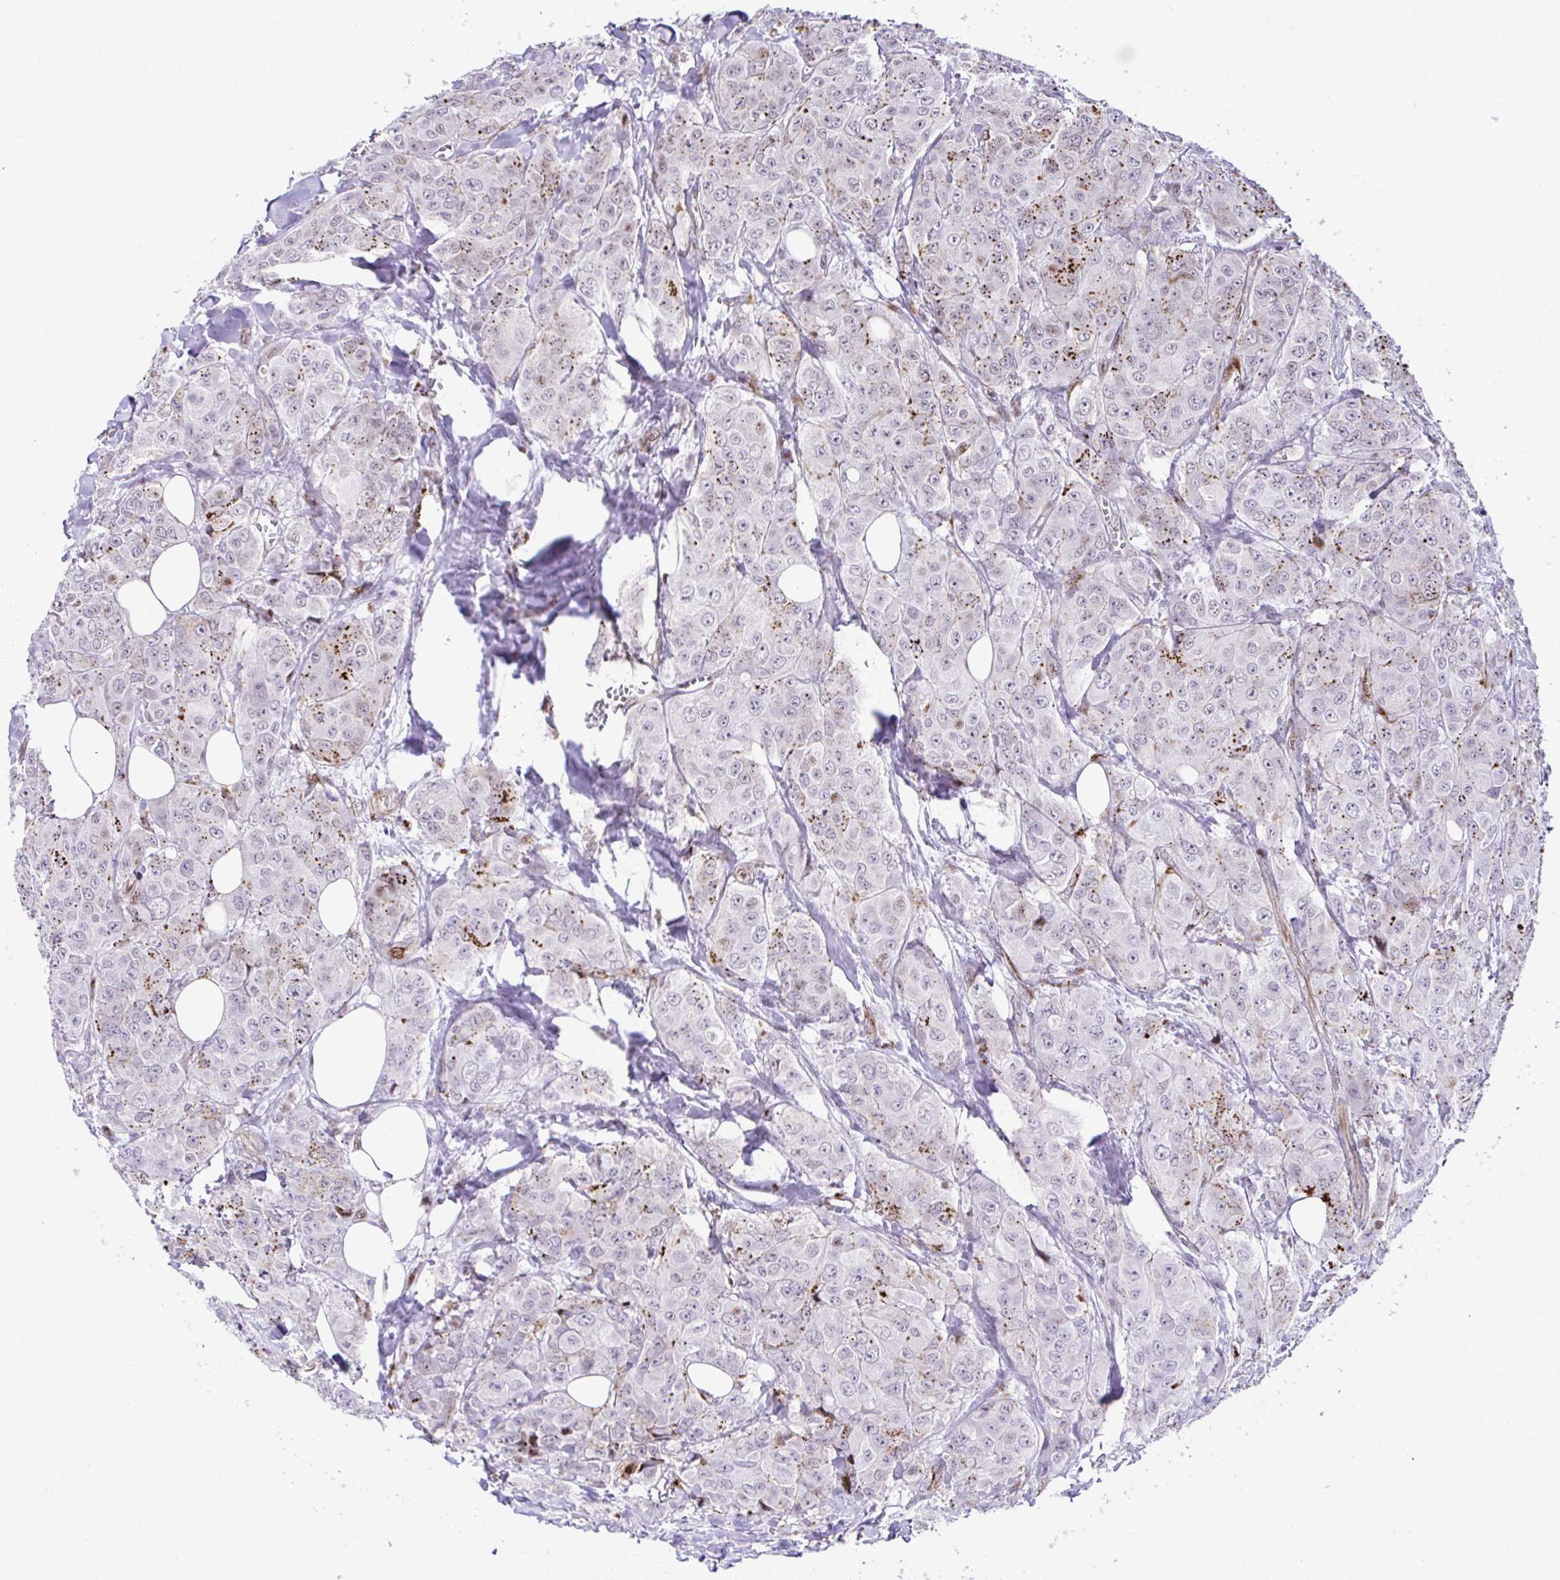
{"staining": {"intensity": "moderate", "quantity": "25%-75%", "location": "cytoplasmic/membranous,nuclear"}, "tissue": "breast cancer", "cell_type": "Tumor cells", "image_type": "cancer", "snomed": [{"axis": "morphology", "description": "Duct carcinoma"}, {"axis": "topography", "description": "Breast"}], "caption": "There is medium levels of moderate cytoplasmic/membranous and nuclear positivity in tumor cells of breast infiltrating ductal carcinoma, as demonstrated by immunohistochemical staining (brown color).", "gene": "FBXO34", "patient": {"sex": "female", "age": 43}}